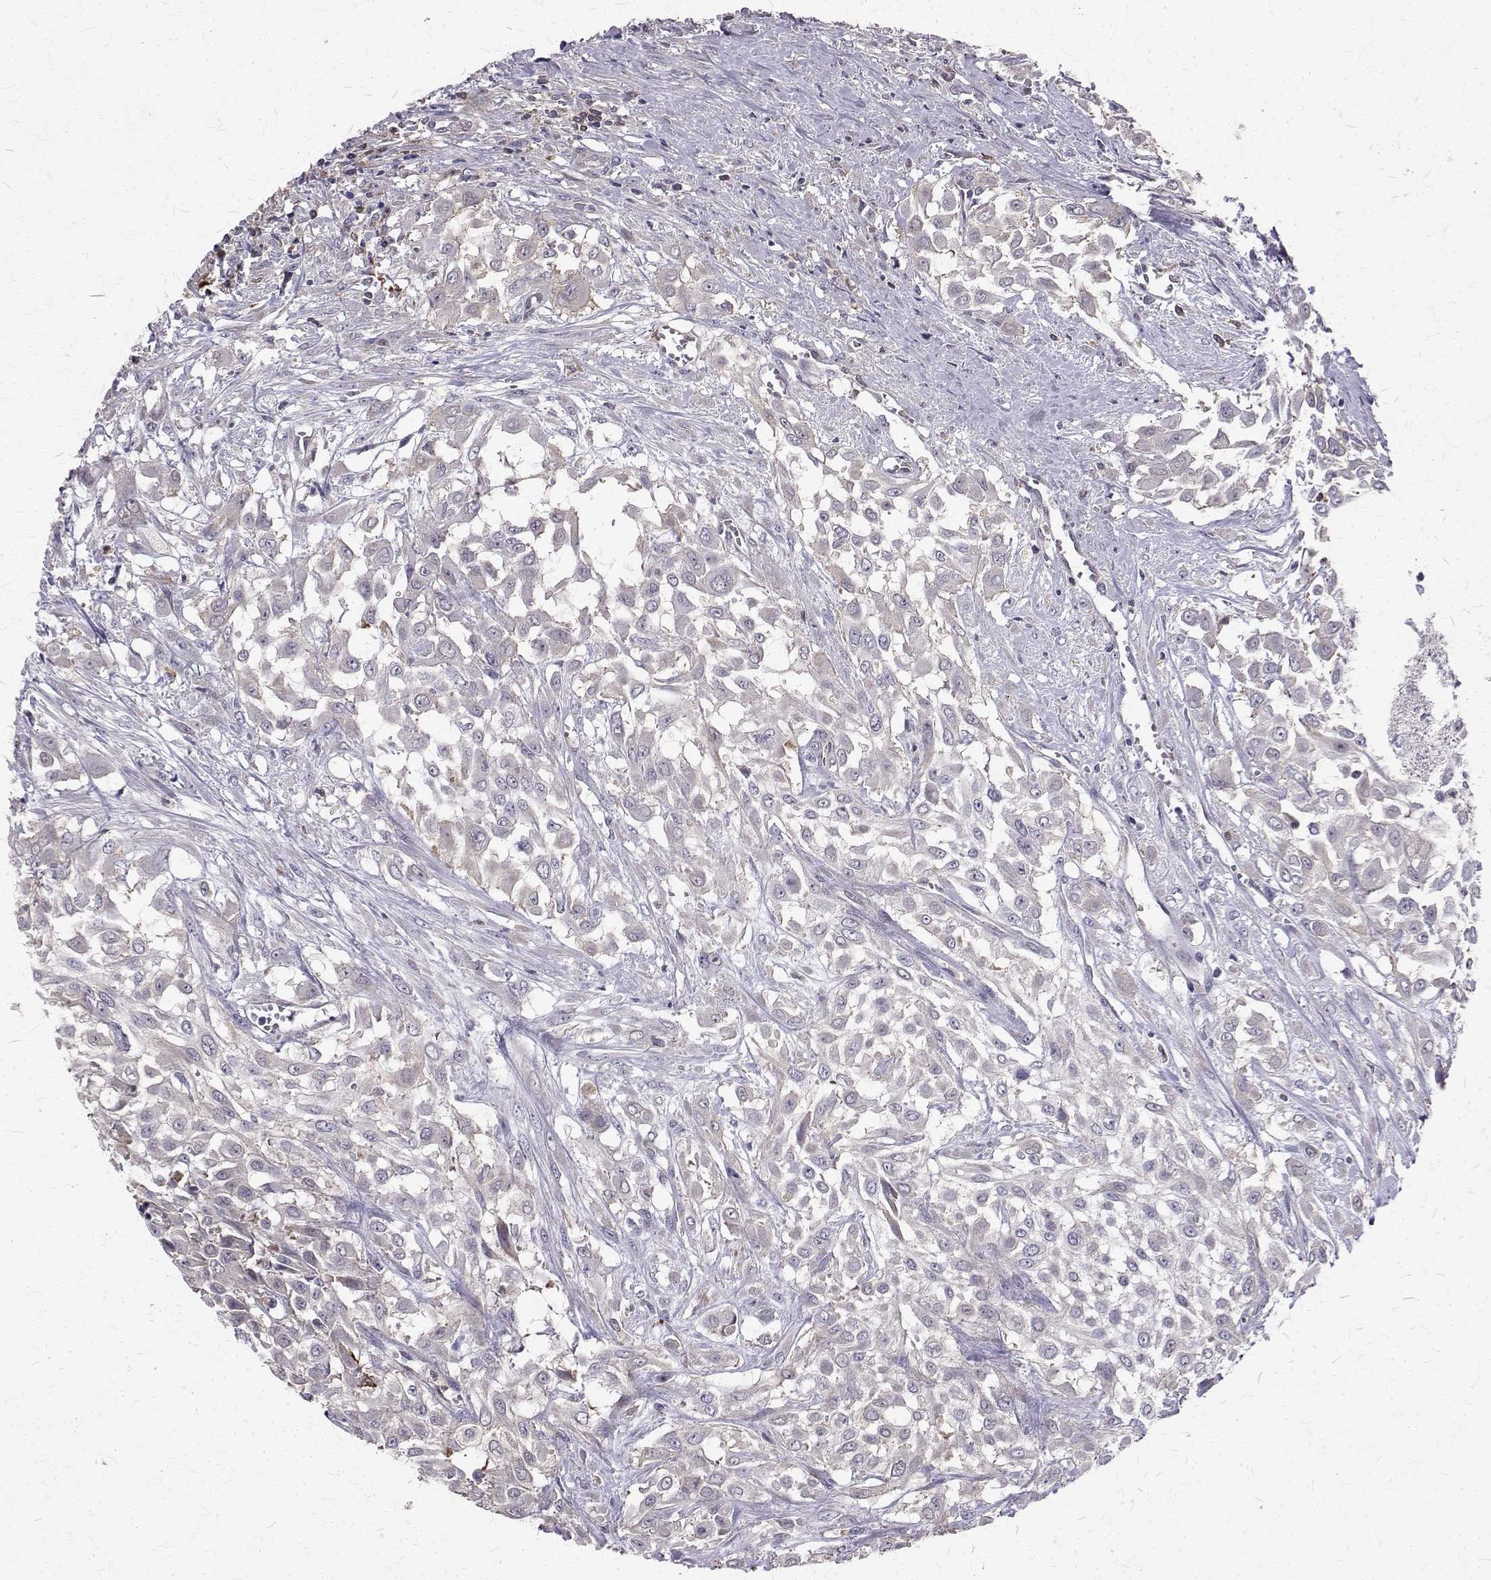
{"staining": {"intensity": "negative", "quantity": "none", "location": "none"}, "tissue": "urothelial cancer", "cell_type": "Tumor cells", "image_type": "cancer", "snomed": [{"axis": "morphology", "description": "Urothelial carcinoma, High grade"}, {"axis": "topography", "description": "Urinary bladder"}], "caption": "Urothelial cancer was stained to show a protein in brown. There is no significant positivity in tumor cells.", "gene": "CCDC89", "patient": {"sex": "male", "age": 57}}